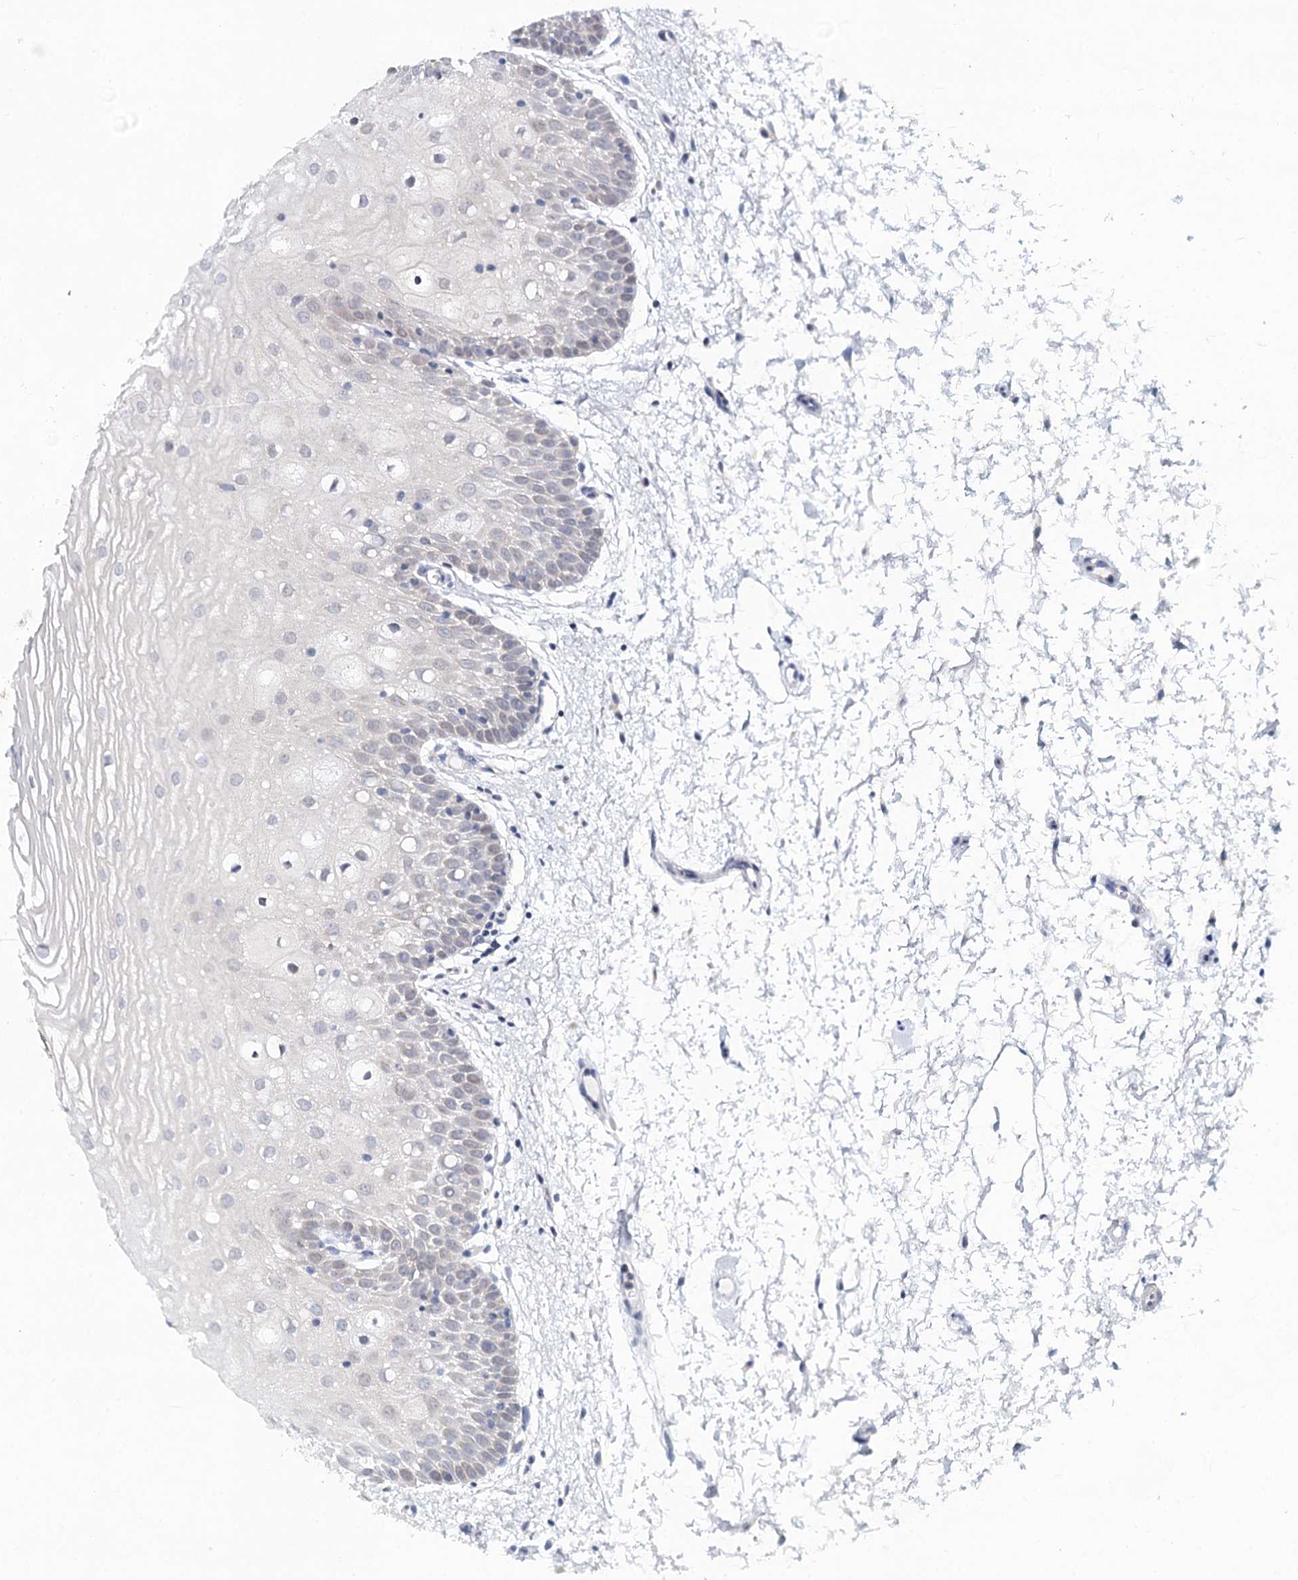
{"staining": {"intensity": "negative", "quantity": "none", "location": "none"}, "tissue": "oral mucosa", "cell_type": "Squamous epithelial cells", "image_type": "normal", "snomed": [{"axis": "morphology", "description": "Normal tissue, NOS"}, {"axis": "topography", "description": "Oral tissue"}, {"axis": "topography", "description": "Tounge, NOS"}], "caption": "Immunohistochemistry (IHC) micrograph of unremarkable oral mucosa: human oral mucosa stained with DAB (3,3'-diaminobenzidine) demonstrates no significant protein positivity in squamous epithelial cells.", "gene": "BLTP1", "patient": {"sex": "female", "age": 73}}